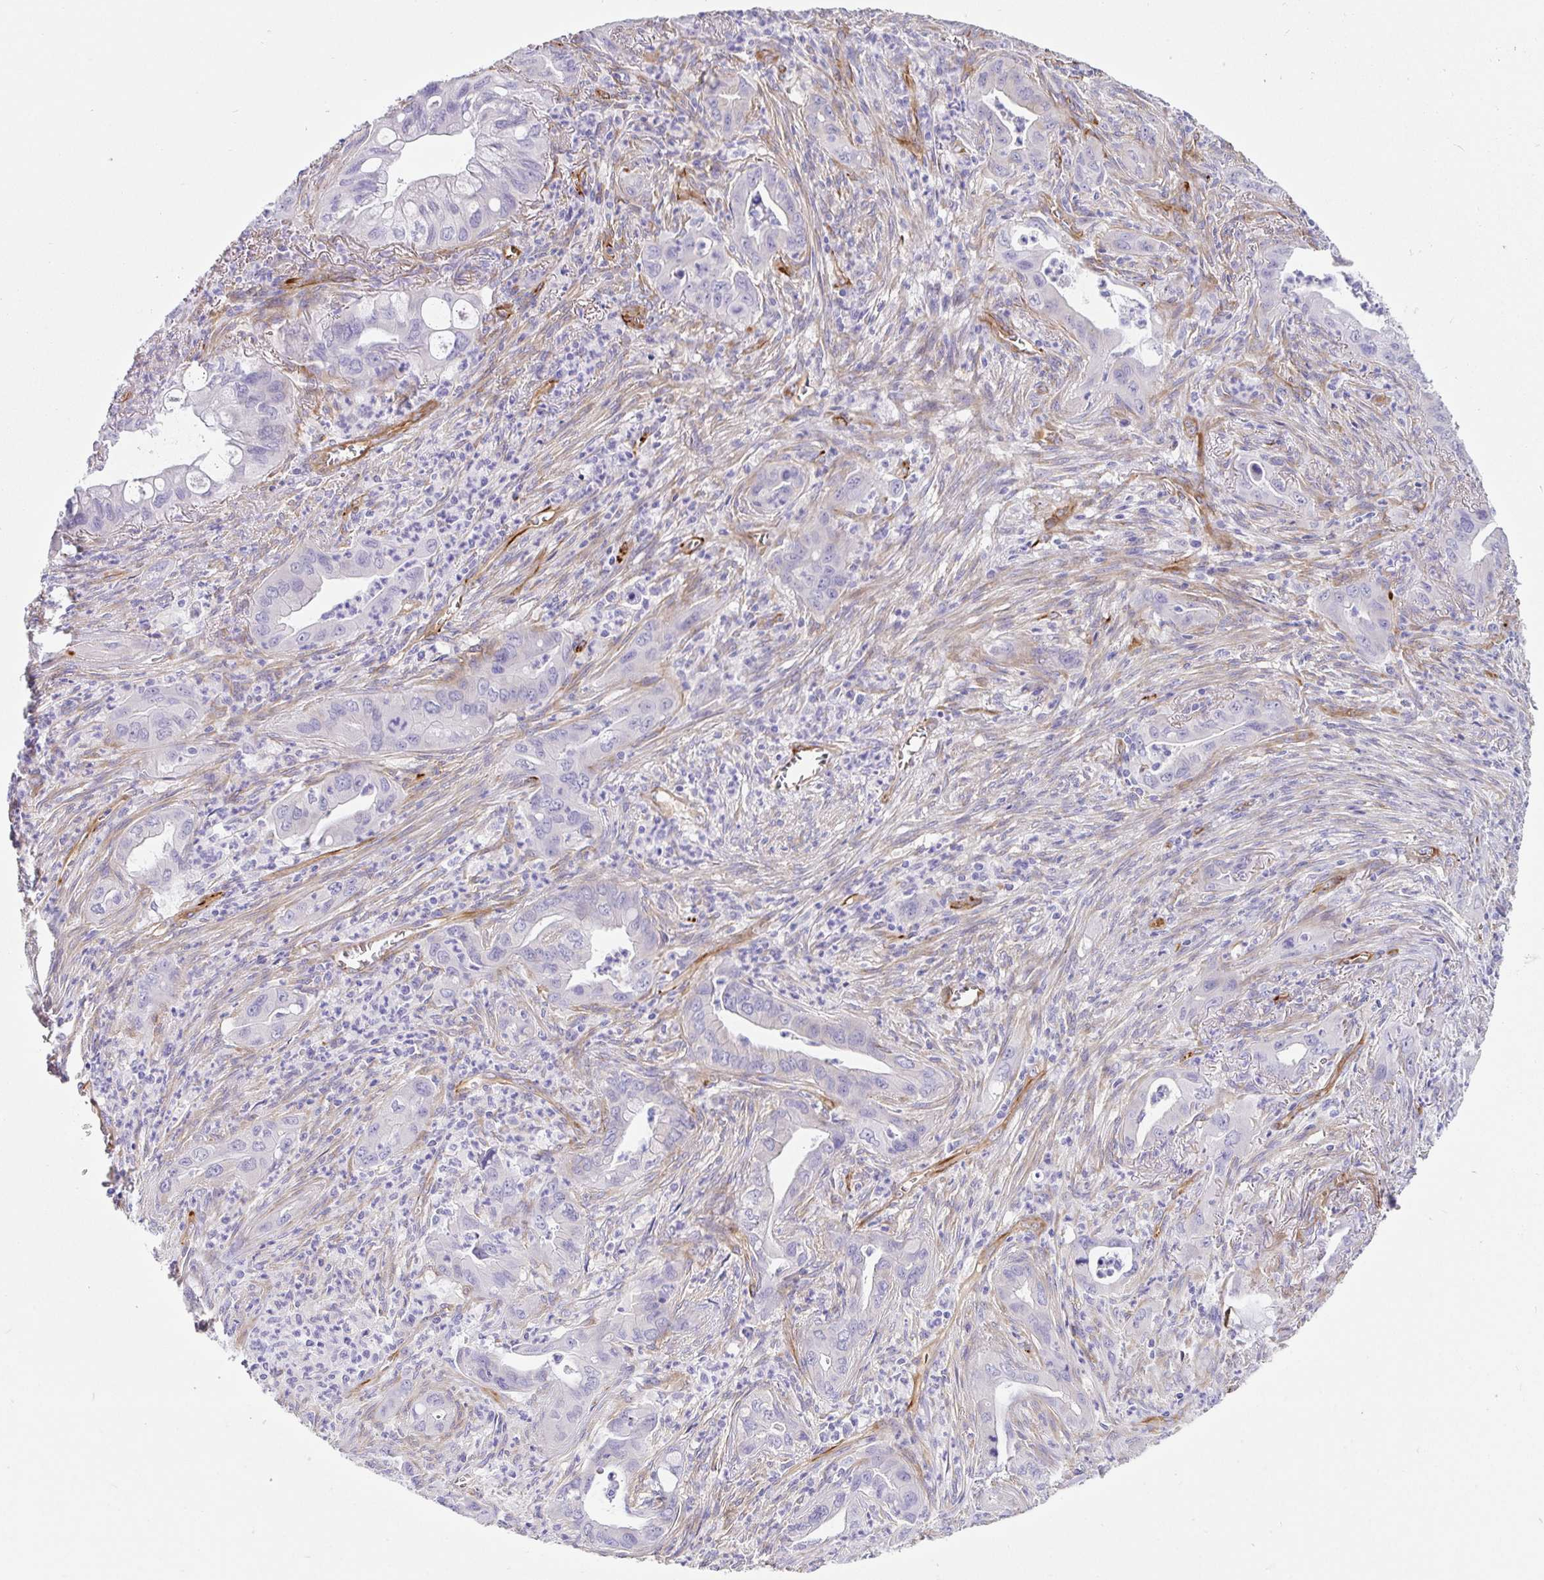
{"staining": {"intensity": "weak", "quantity": "25%-75%", "location": "cytoplasmic/membranous"}, "tissue": "lung cancer", "cell_type": "Tumor cells", "image_type": "cancer", "snomed": [{"axis": "morphology", "description": "Adenocarcinoma, NOS"}, {"axis": "topography", "description": "Lung"}], "caption": "The immunohistochemical stain labels weak cytoplasmic/membranous expression in tumor cells of lung cancer tissue.", "gene": "DOCK1", "patient": {"sex": "male", "age": 65}}